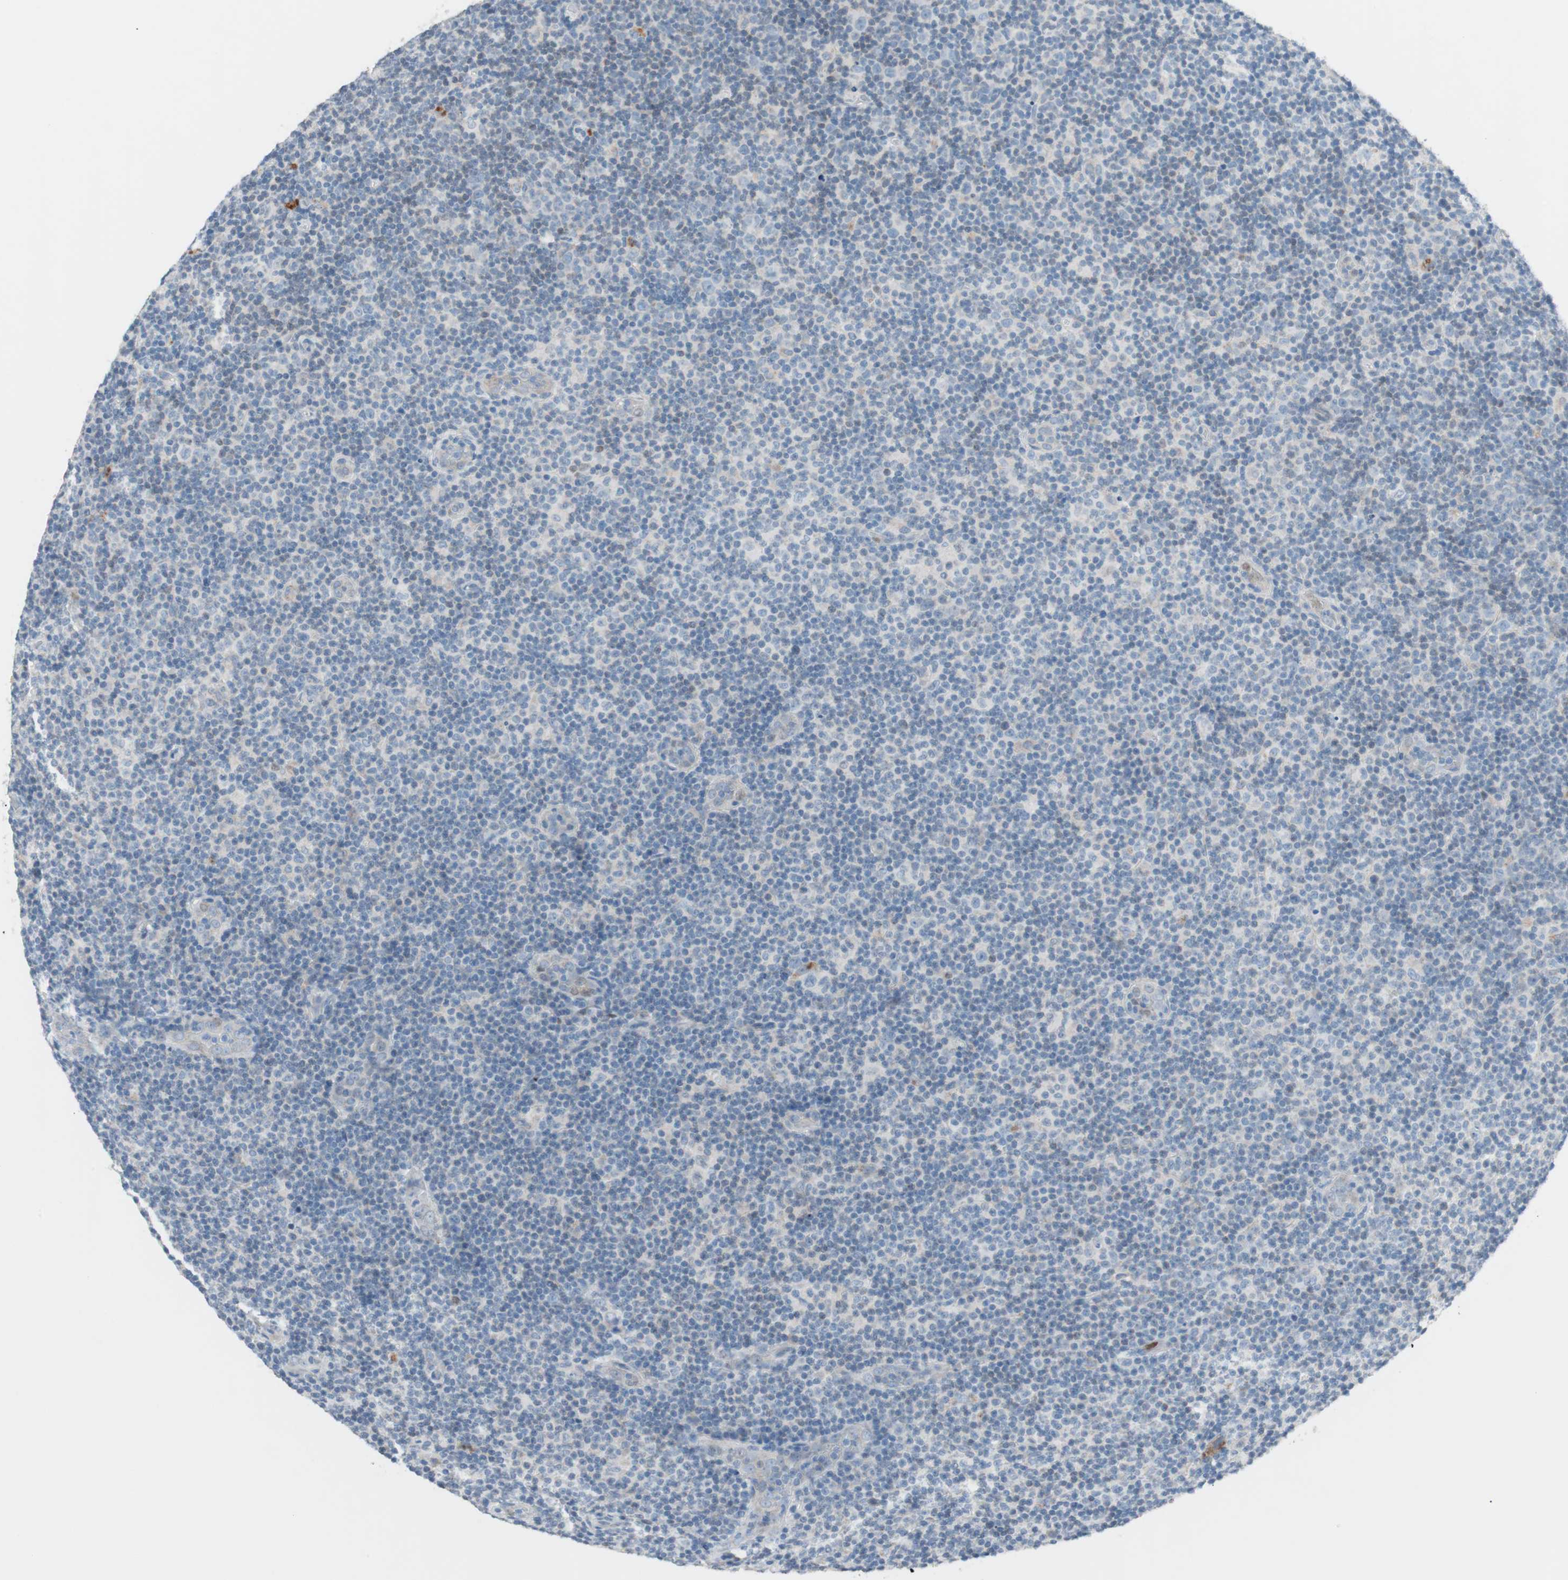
{"staining": {"intensity": "negative", "quantity": "none", "location": "none"}, "tissue": "lymphoma", "cell_type": "Tumor cells", "image_type": "cancer", "snomed": [{"axis": "morphology", "description": "Malignant lymphoma, non-Hodgkin's type, Low grade"}, {"axis": "topography", "description": "Lymph node"}], "caption": "An immunohistochemistry histopathology image of lymphoma is shown. There is no staining in tumor cells of lymphoma.", "gene": "FOSL1", "patient": {"sex": "male", "age": 83}}